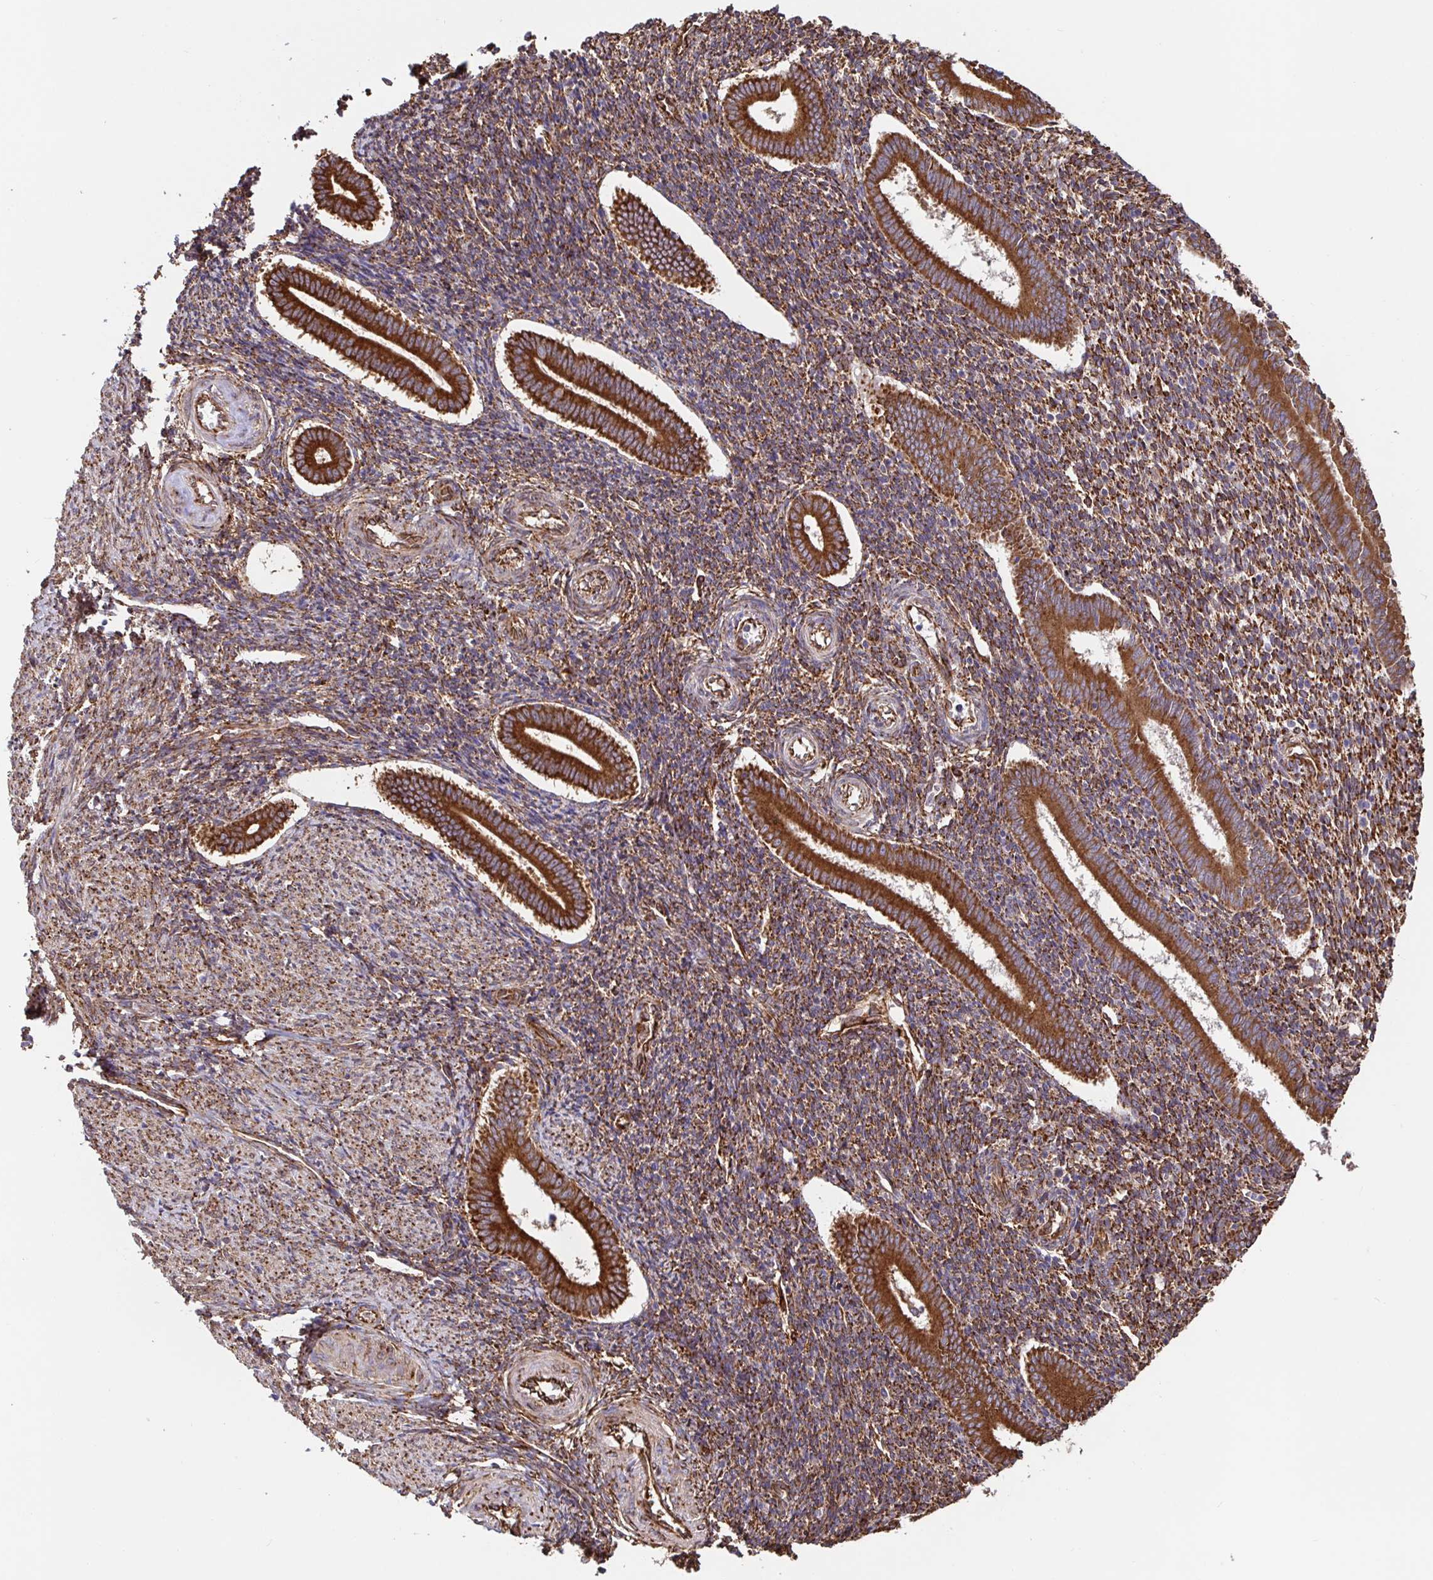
{"staining": {"intensity": "moderate", "quantity": ">75%", "location": "cytoplasmic/membranous"}, "tissue": "endometrium", "cell_type": "Cells in endometrial stroma", "image_type": "normal", "snomed": [{"axis": "morphology", "description": "Normal tissue, NOS"}, {"axis": "topography", "description": "Endometrium"}], "caption": "Human endometrium stained for a protein (brown) reveals moderate cytoplasmic/membranous positive positivity in about >75% of cells in endometrial stroma.", "gene": "MAOA", "patient": {"sex": "female", "age": 25}}